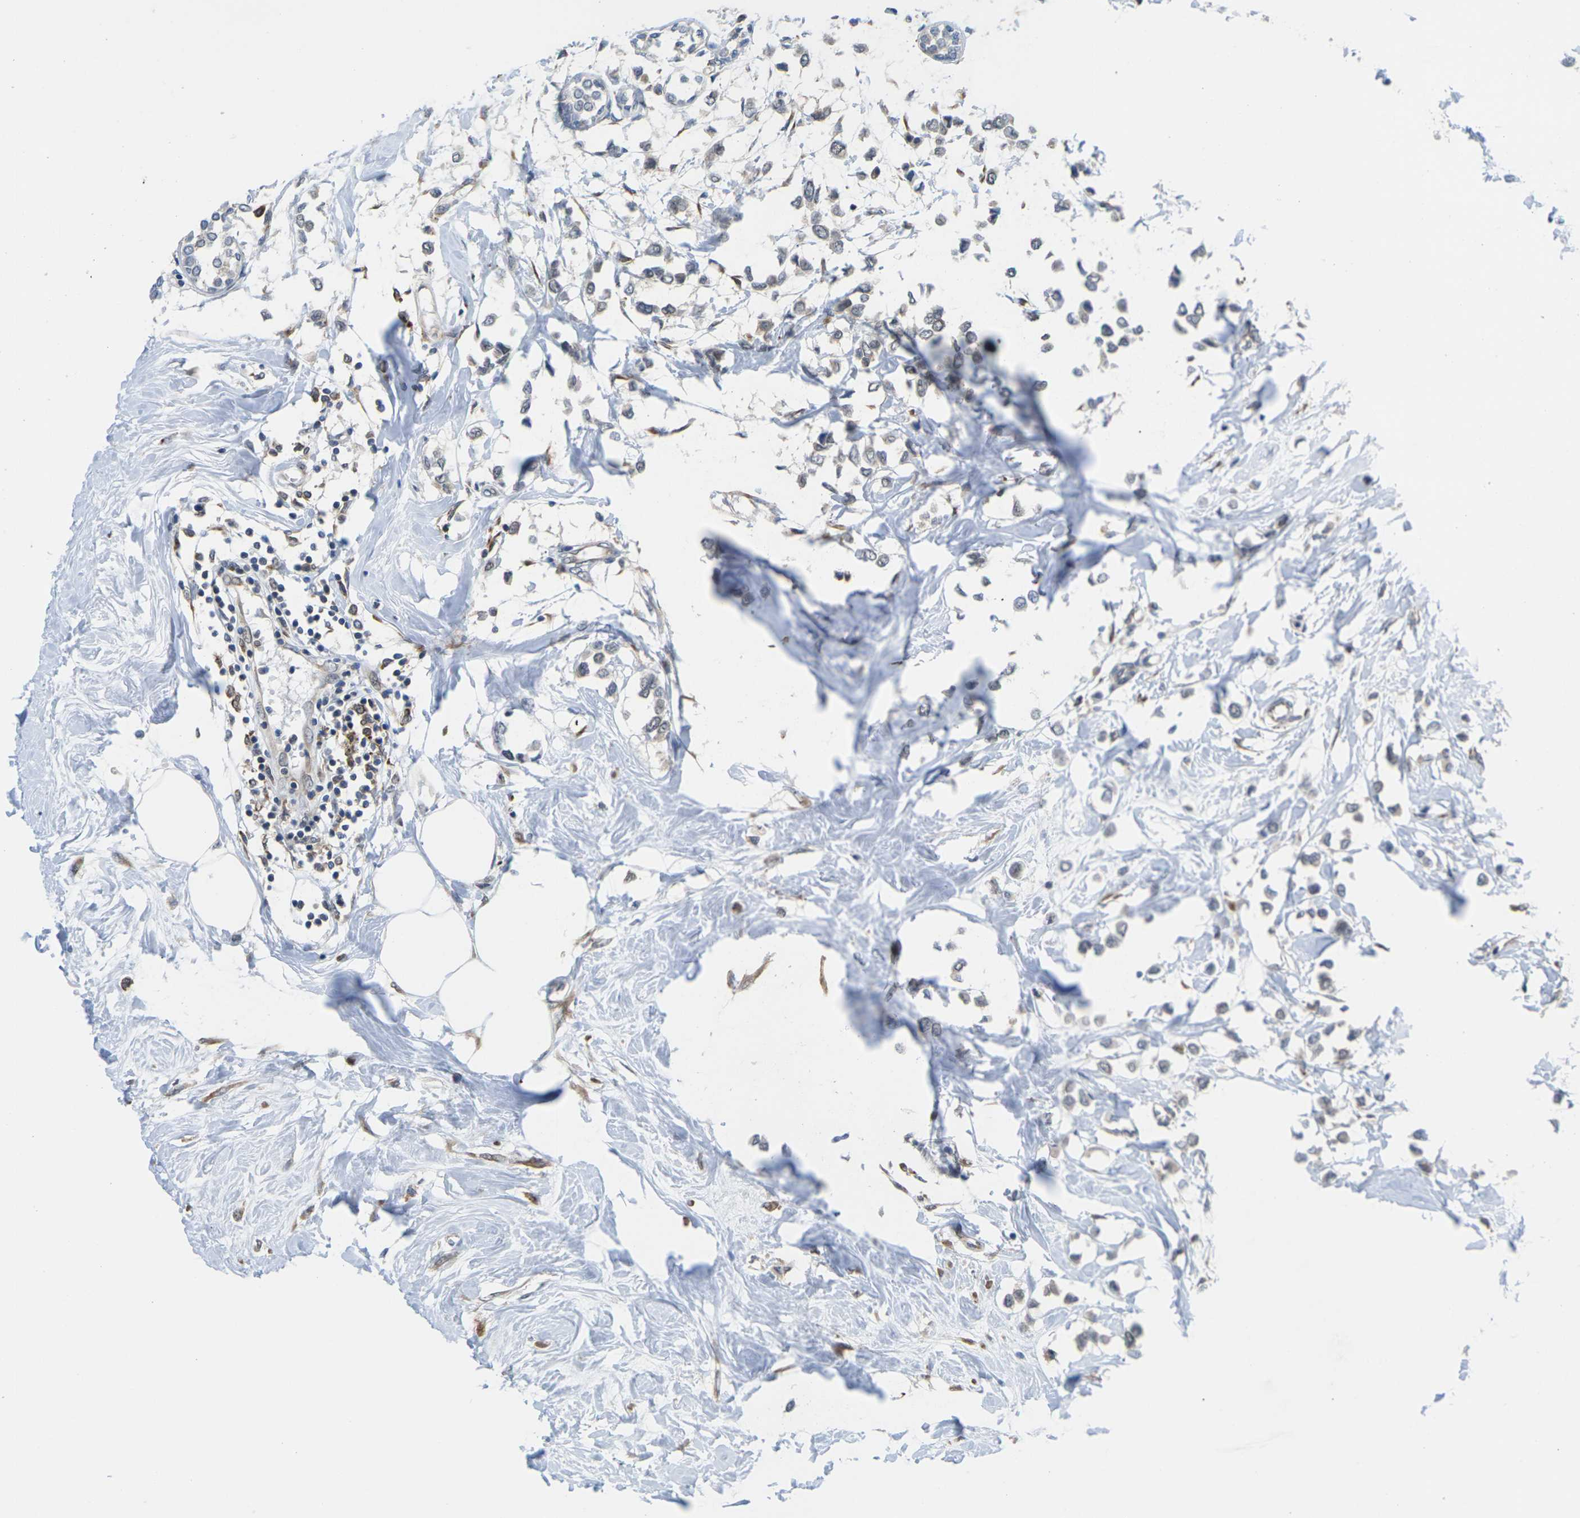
{"staining": {"intensity": "weak", "quantity": ">75%", "location": "cytoplasmic/membranous"}, "tissue": "breast cancer", "cell_type": "Tumor cells", "image_type": "cancer", "snomed": [{"axis": "morphology", "description": "Lobular carcinoma"}, {"axis": "topography", "description": "Breast"}], "caption": "A high-resolution micrograph shows immunohistochemistry (IHC) staining of breast lobular carcinoma, which demonstrates weak cytoplasmic/membranous staining in approximately >75% of tumor cells. The staining was performed using DAB (3,3'-diaminobenzidine) to visualize the protein expression in brown, while the nuclei were stained in blue with hematoxylin (Magnification: 20x).", "gene": "PDZK1IP1", "patient": {"sex": "female", "age": 51}}